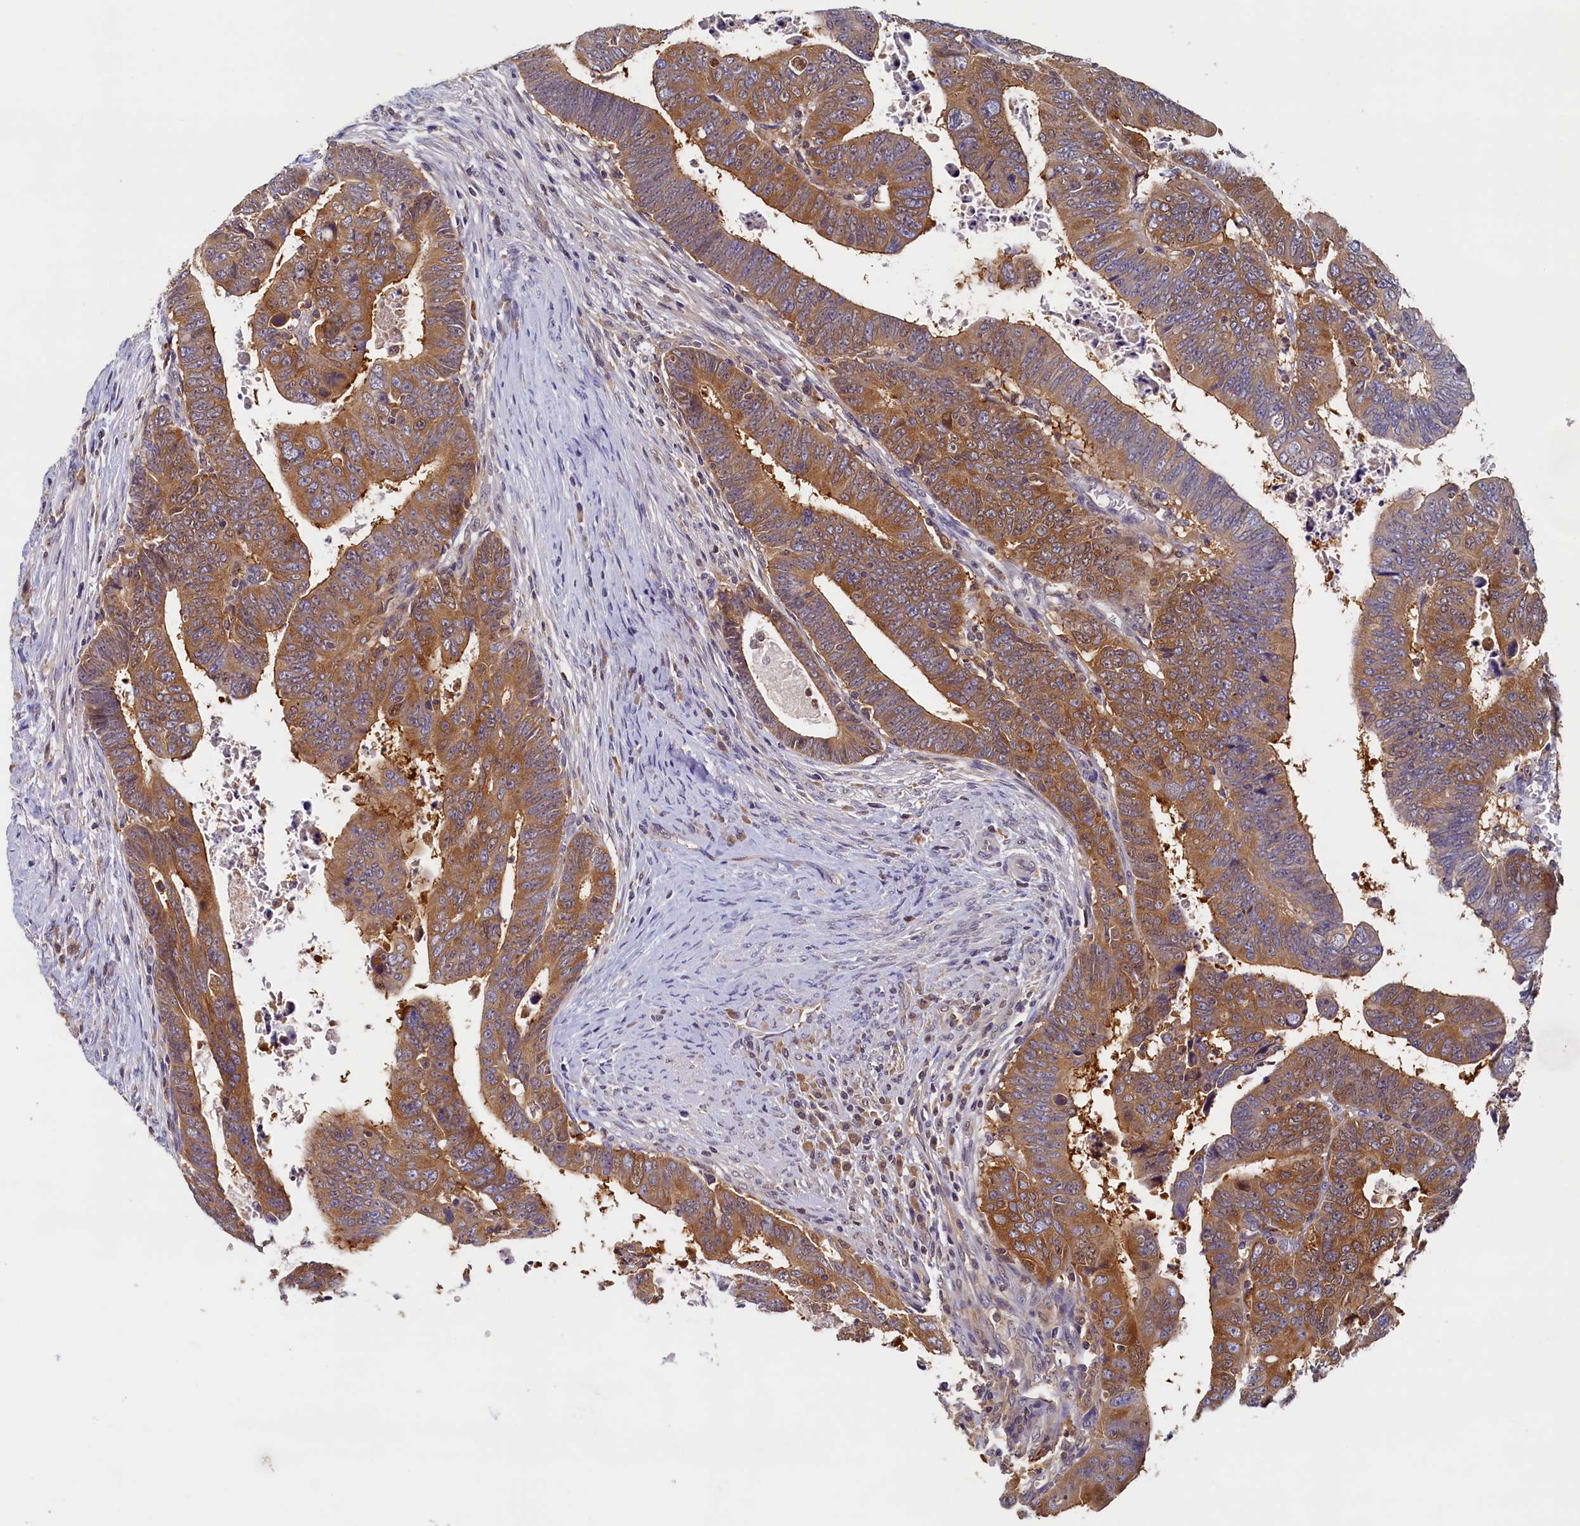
{"staining": {"intensity": "moderate", "quantity": ">75%", "location": "cytoplasmic/membranous"}, "tissue": "colorectal cancer", "cell_type": "Tumor cells", "image_type": "cancer", "snomed": [{"axis": "morphology", "description": "Normal tissue, NOS"}, {"axis": "morphology", "description": "Adenocarcinoma, NOS"}, {"axis": "topography", "description": "Rectum"}], "caption": "There is medium levels of moderate cytoplasmic/membranous expression in tumor cells of colorectal adenocarcinoma, as demonstrated by immunohistochemical staining (brown color).", "gene": "PAAF1", "patient": {"sex": "female", "age": 65}}